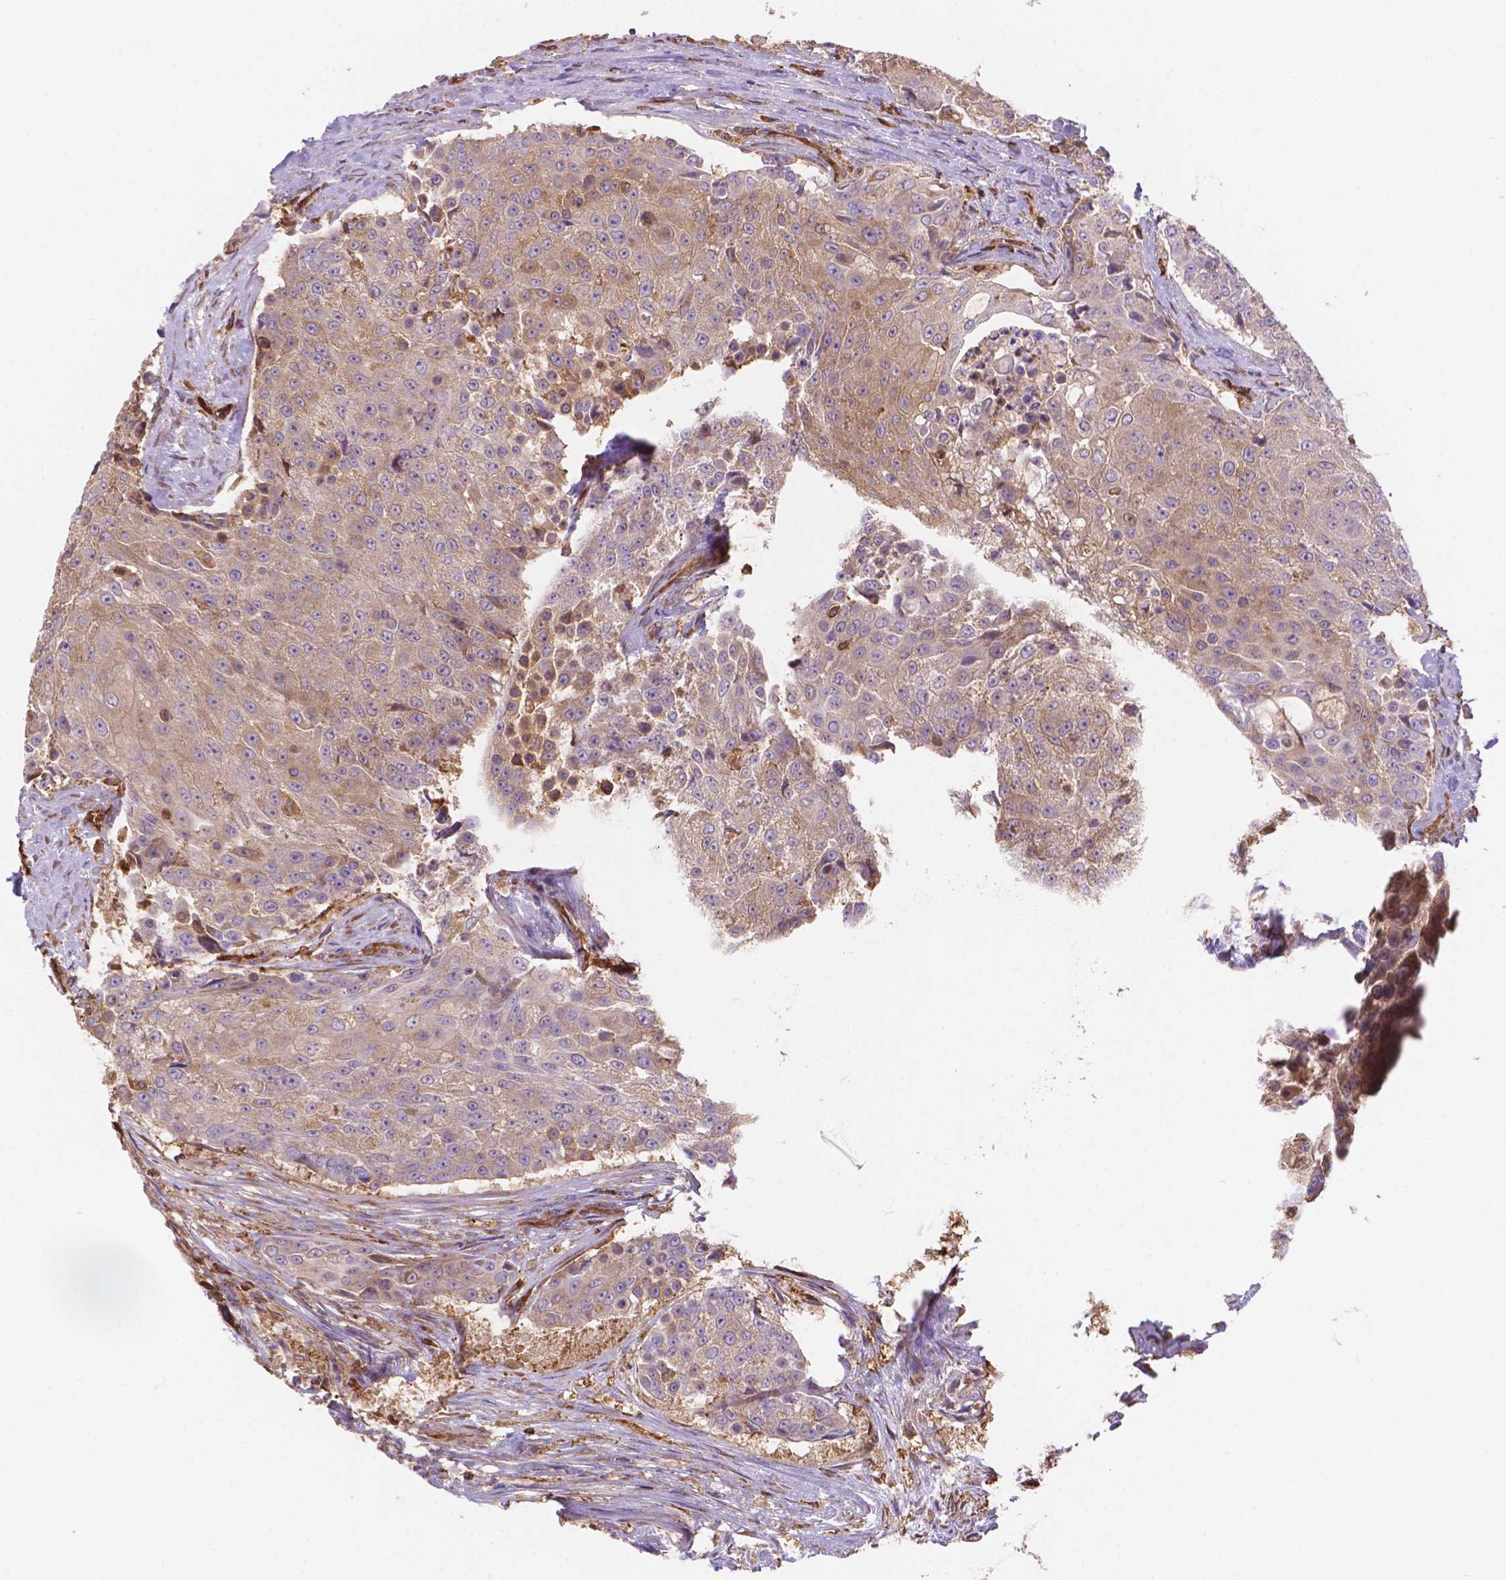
{"staining": {"intensity": "moderate", "quantity": ">75%", "location": "cytoplasmic/membranous"}, "tissue": "urothelial cancer", "cell_type": "Tumor cells", "image_type": "cancer", "snomed": [{"axis": "morphology", "description": "Urothelial carcinoma, High grade"}, {"axis": "topography", "description": "Urinary bladder"}], "caption": "Immunohistochemical staining of urothelial cancer exhibits moderate cytoplasmic/membranous protein staining in about >75% of tumor cells.", "gene": "DMWD", "patient": {"sex": "female", "age": 63}}